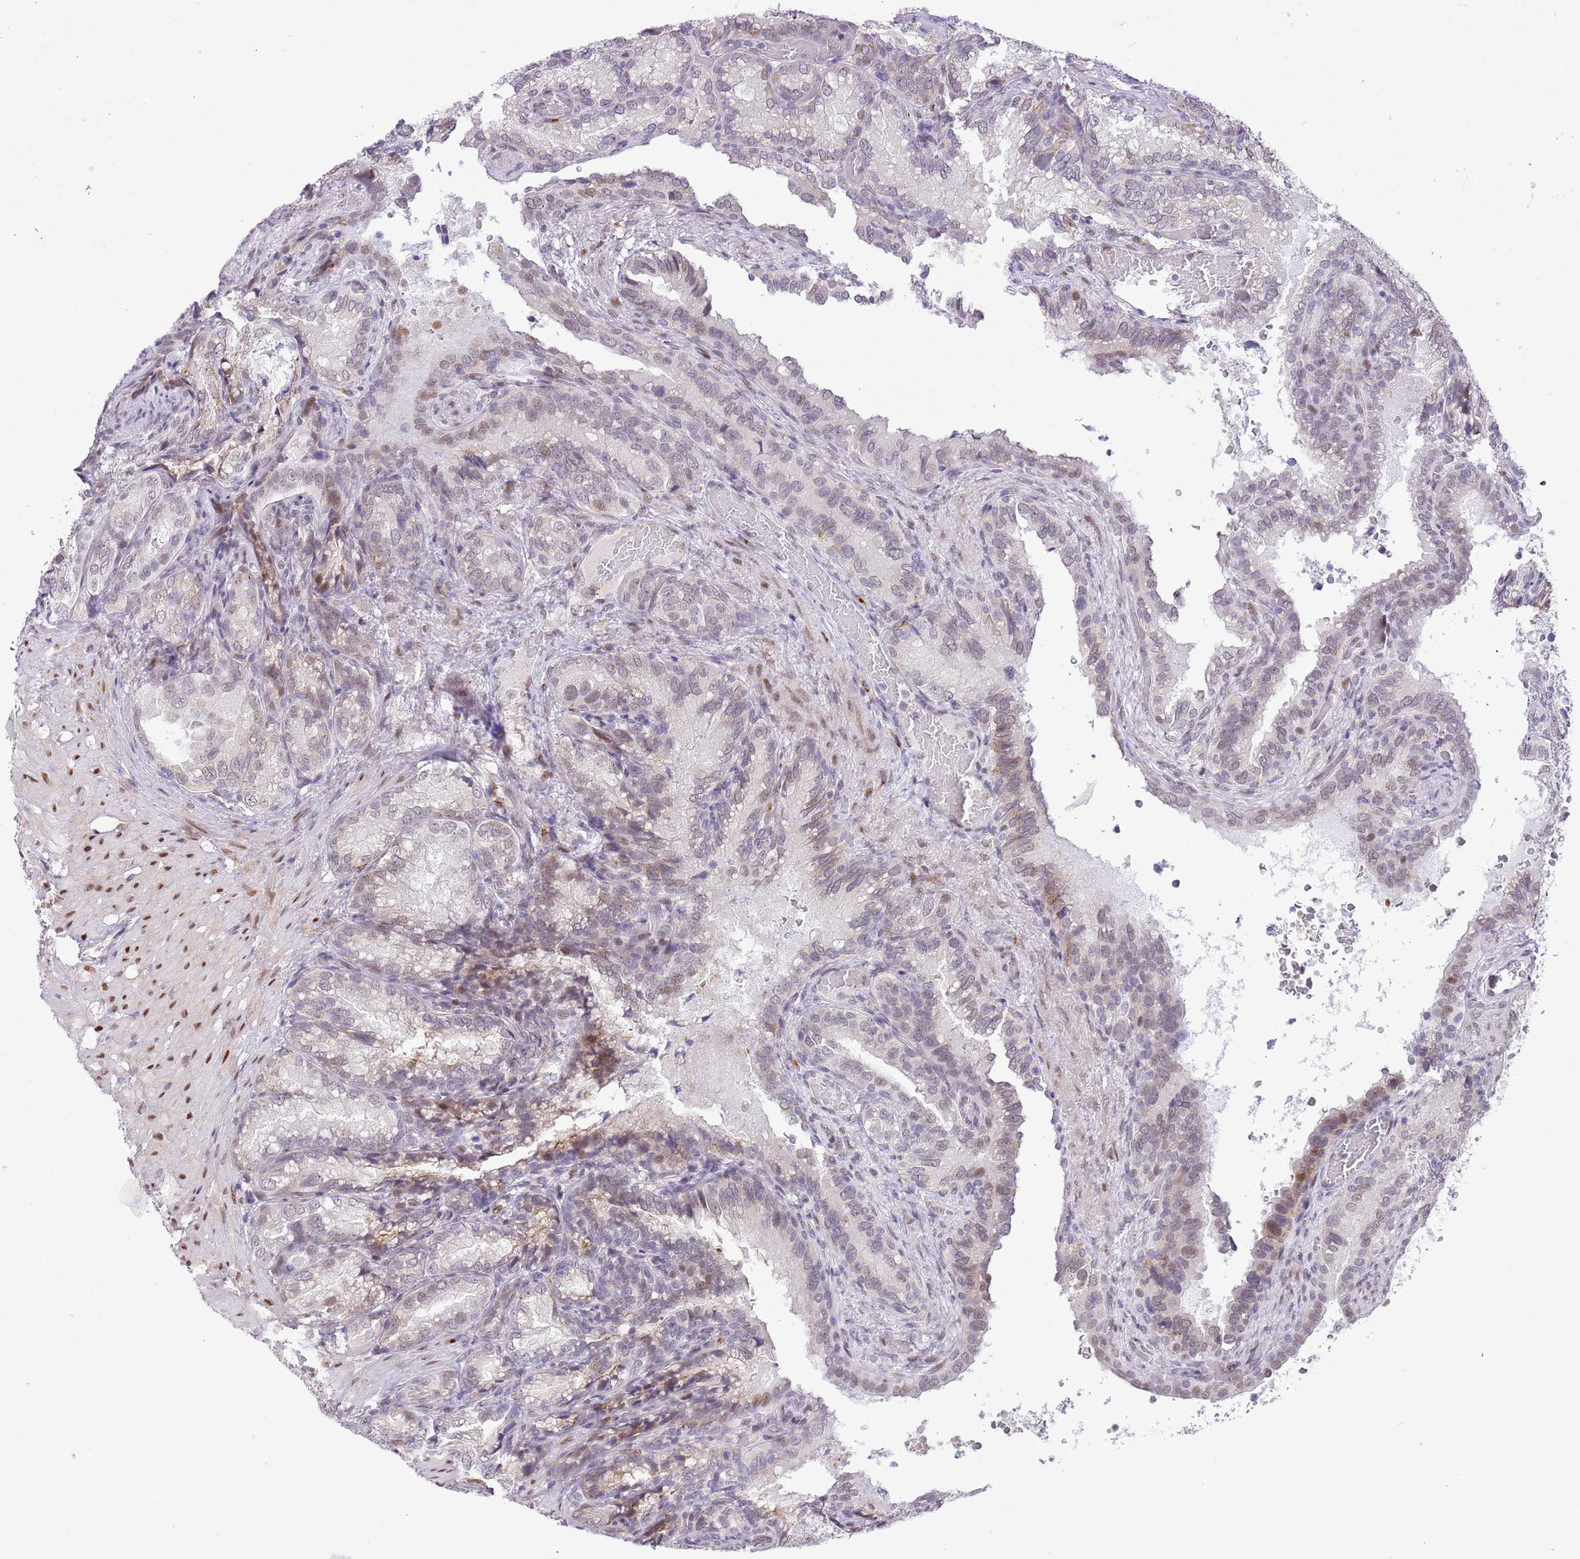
{"staining": {"intensity": "weak", "quantity": "<25%", "location": "nuclear"}, "tissue": "seminal vesicle", "cell_type": "Glandular cells", "image_type": "normal", "snomed": [{"axis": "morphology", "description": "Normal tissue, NOS"}, {"axis": "topography", "description": "Seminal veicle"}], "caption": "An immunohistochemistry (IHC) micrograph of unremarkable seminal vesicle is shown. There is no staining in glandular cells of seminal vesicle. (DAB (3,3'-diaminobenzidine) immunohistochemistry with hematoxylin counter stain).", "gene": "NACC2", "patient": {"sex": "male", "age": 58}}